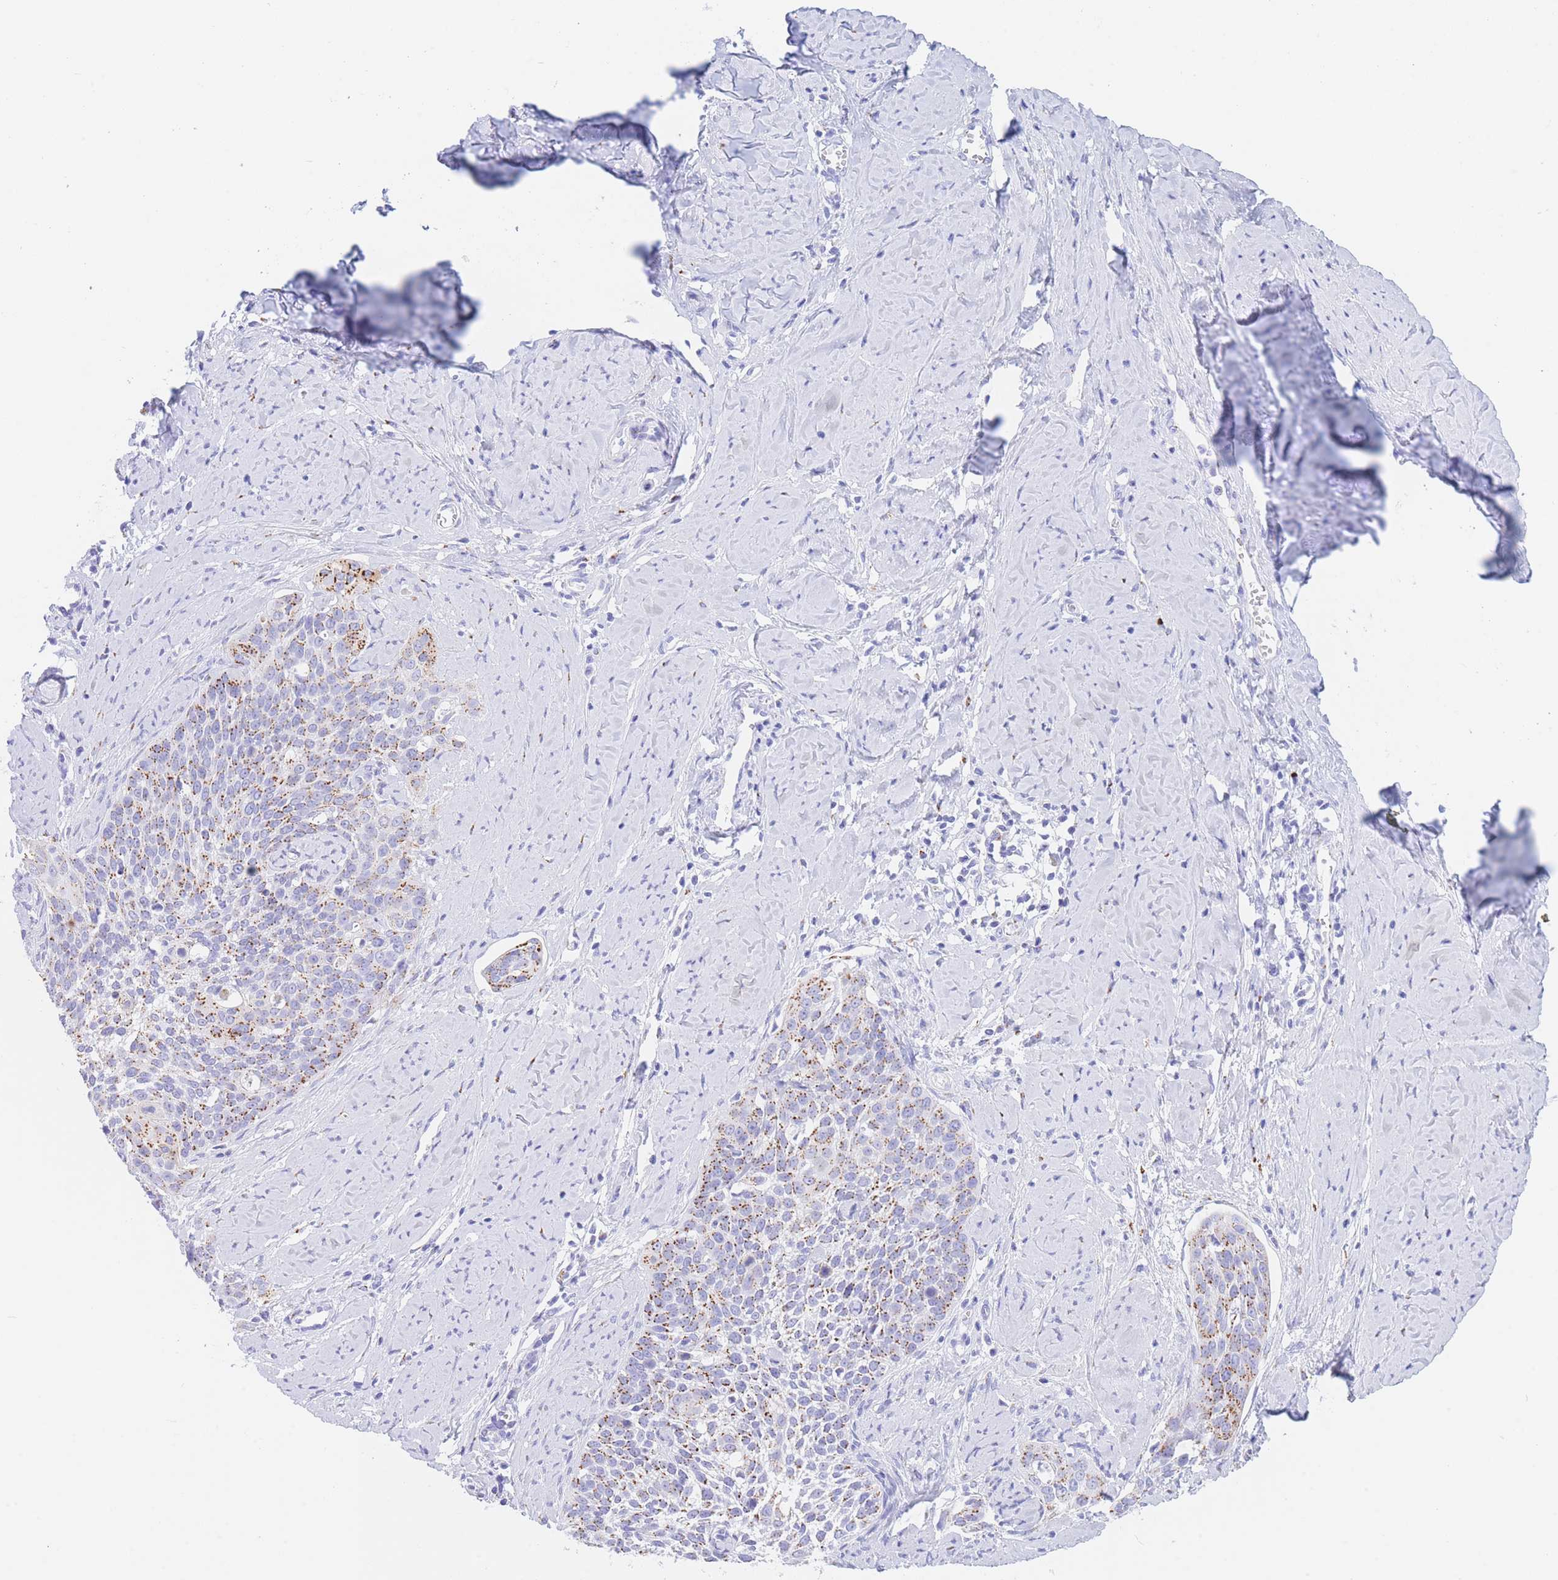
{"staining": {"intensity": "moderate", "quantity": ">75%", "location": "cytoplasmic/membranous"}, "tissue": "cervical cancer", "cell_type": "Tumor cells", "image_type": "cancer", "snomed": [{"axis": "morphology", "description": "Squamous cell carcinoma, NOS"}, {"axis": "topography", "description": "Cervix"}], "caption": "Protein staining exhibits moderate cytoplasmic/membranous positivity in approximately >75% of tumor cells in cervical cancer. (Brightfield microscopy of DAB IHC at high magnification).", "gene": "FAM3C", "patient": {"sex": "female", "age": 44}}